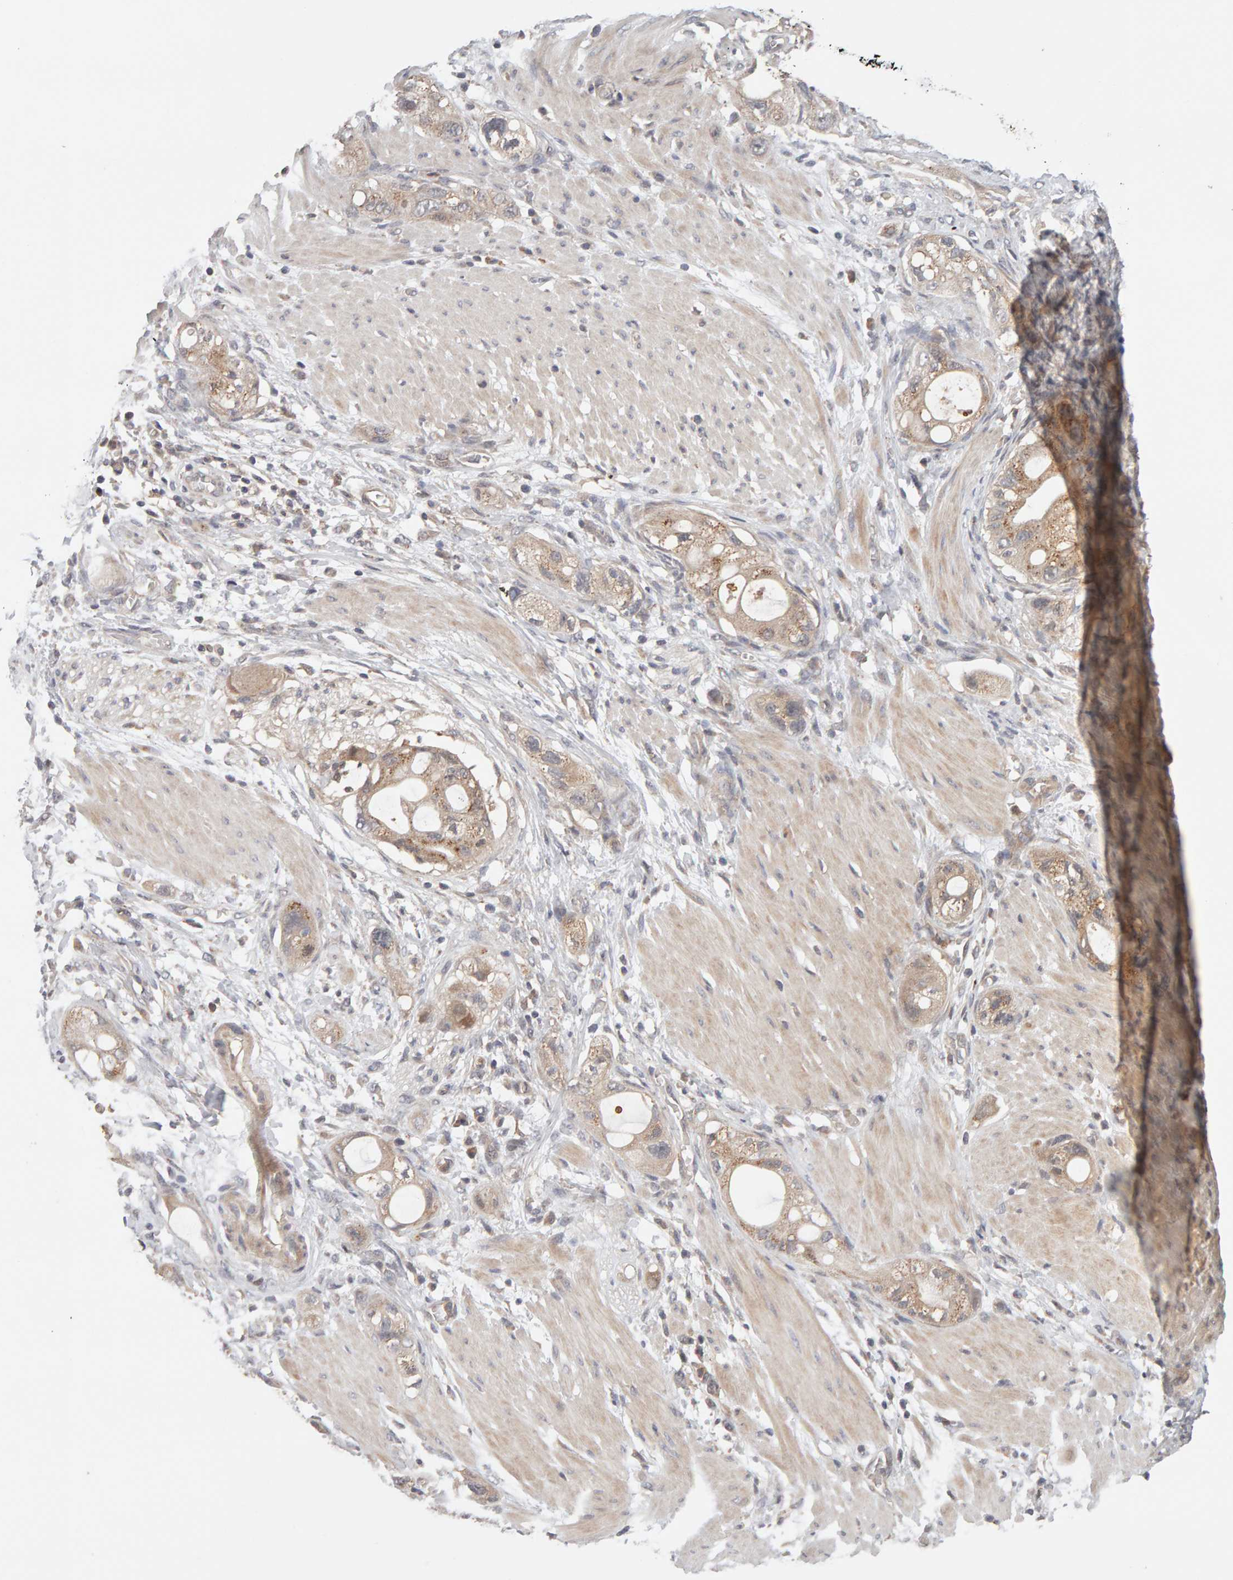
{"staining": {"intensity": "moderate", "quantity": "25%-75%", "location": "cytoplasmic/membranous"}, "tissue": "stomach cancer", "cell_type": "Tumor cells", "image_type": "cancer", "snomed": [{"axis": "morphology", "description": "Adenocarcinoma, NOS"}, {"axis": "topography", "description": "Stomach"}, {"axis": "topography", "description": "Stomach, lower"}], "caption": "Tumor cells demonstrate moderate cytoplasmic/membranous expression in about 25%-75% of cells in stomach adenocarcinoma.", "gene": "DNAJC7", "patient": {"sex": "female", "age": 48}}